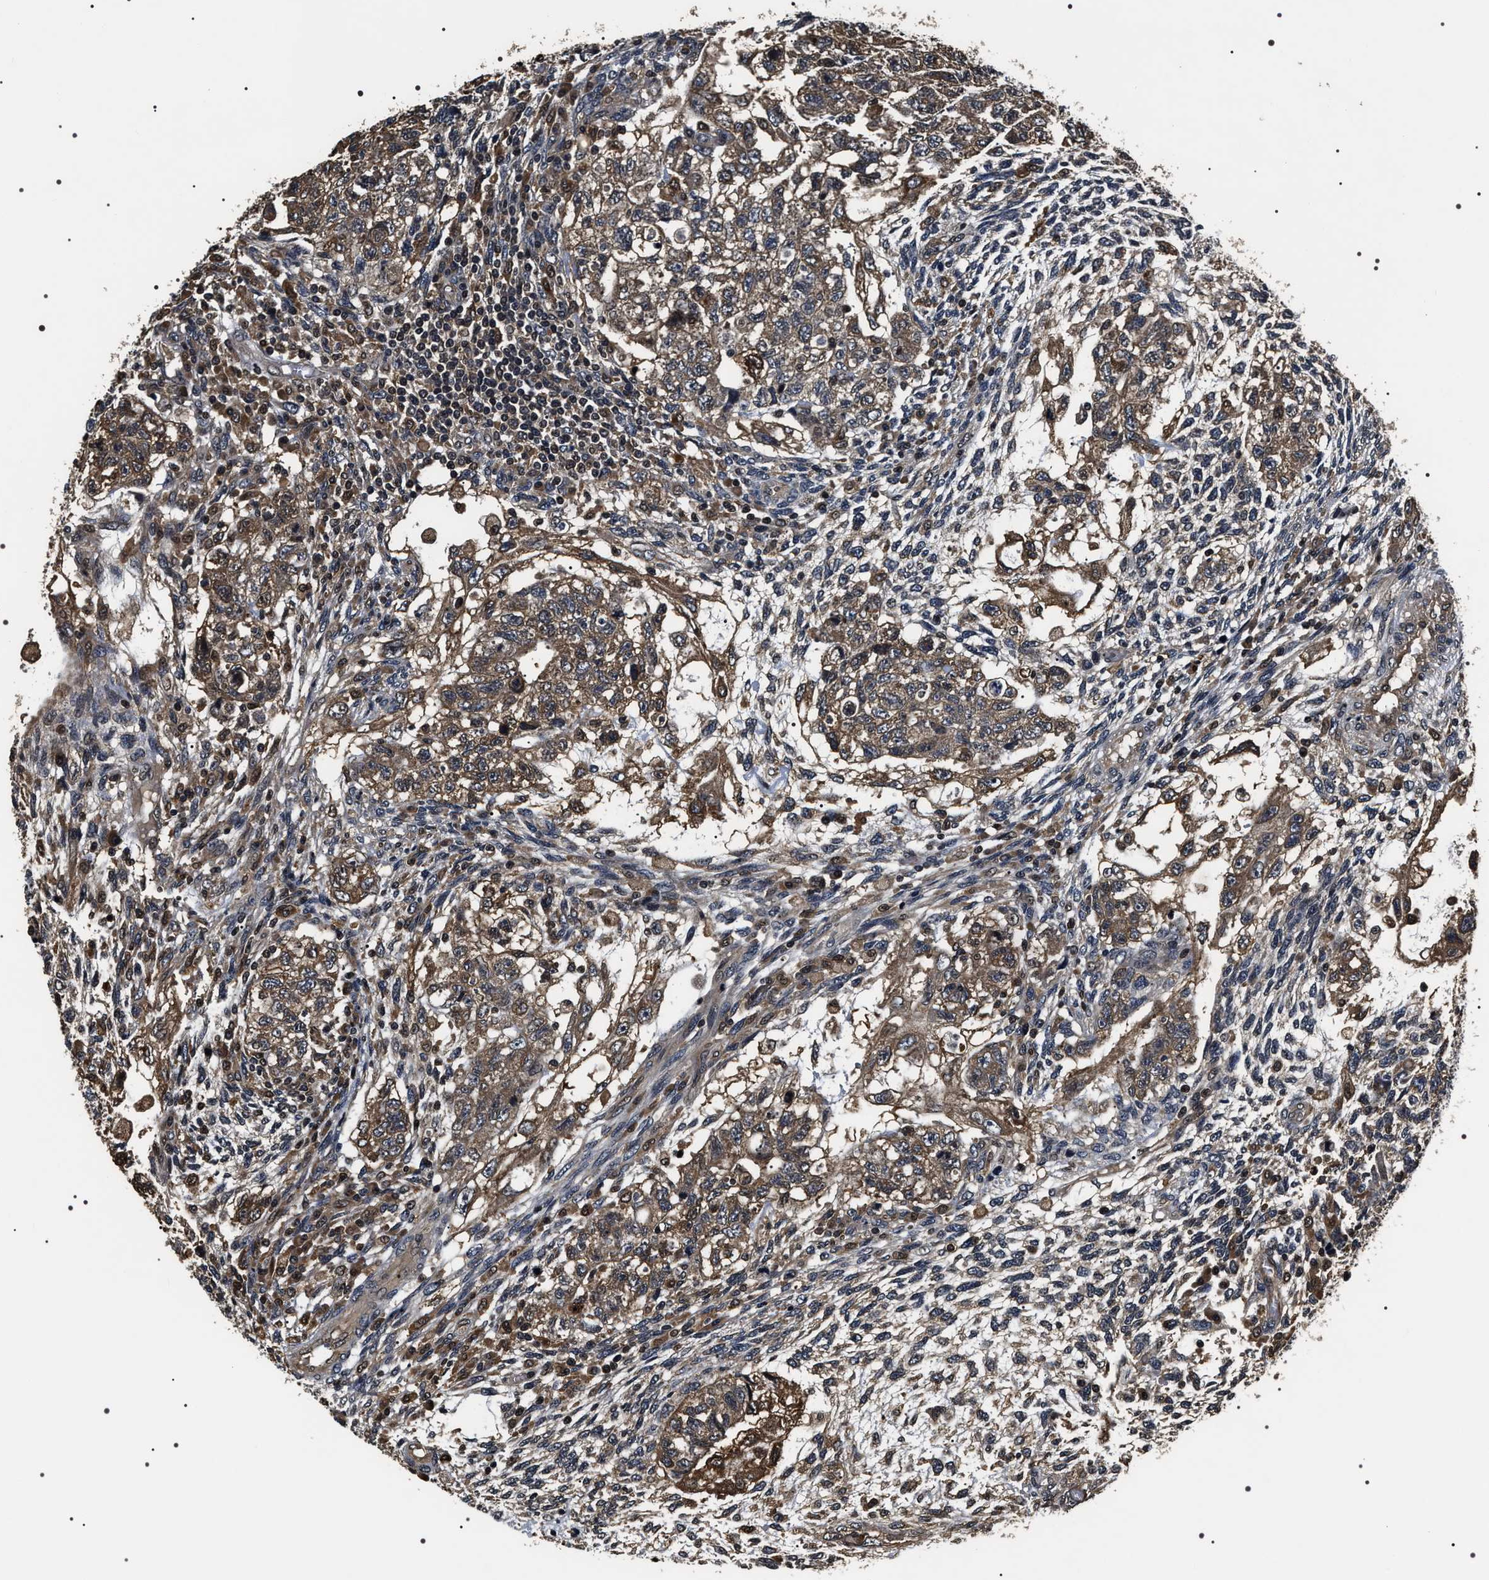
{"staining": {"intensity": "moderate", "quantity": ">75%", "location": "cytoplasmic/membranous"}, "tissue": "testis cancer", "cell_type": "Tumor cells", "image_type": "cancer", "snomed": [{"axis": "morphology", "description": "Normal tissue, NOS"}, {"axis": "morphology", "description": "Carcinoma, Embryonal, NOS"}, {"axis": "topography", "description": "Testis"}], "caption": "Human embryonal carcinoma (testis) stained with a protein marker demonstrates moderate staining in tumor cells.", "gene": "ARHGAP22", "patient": {"sex": "male", "age": 36}}